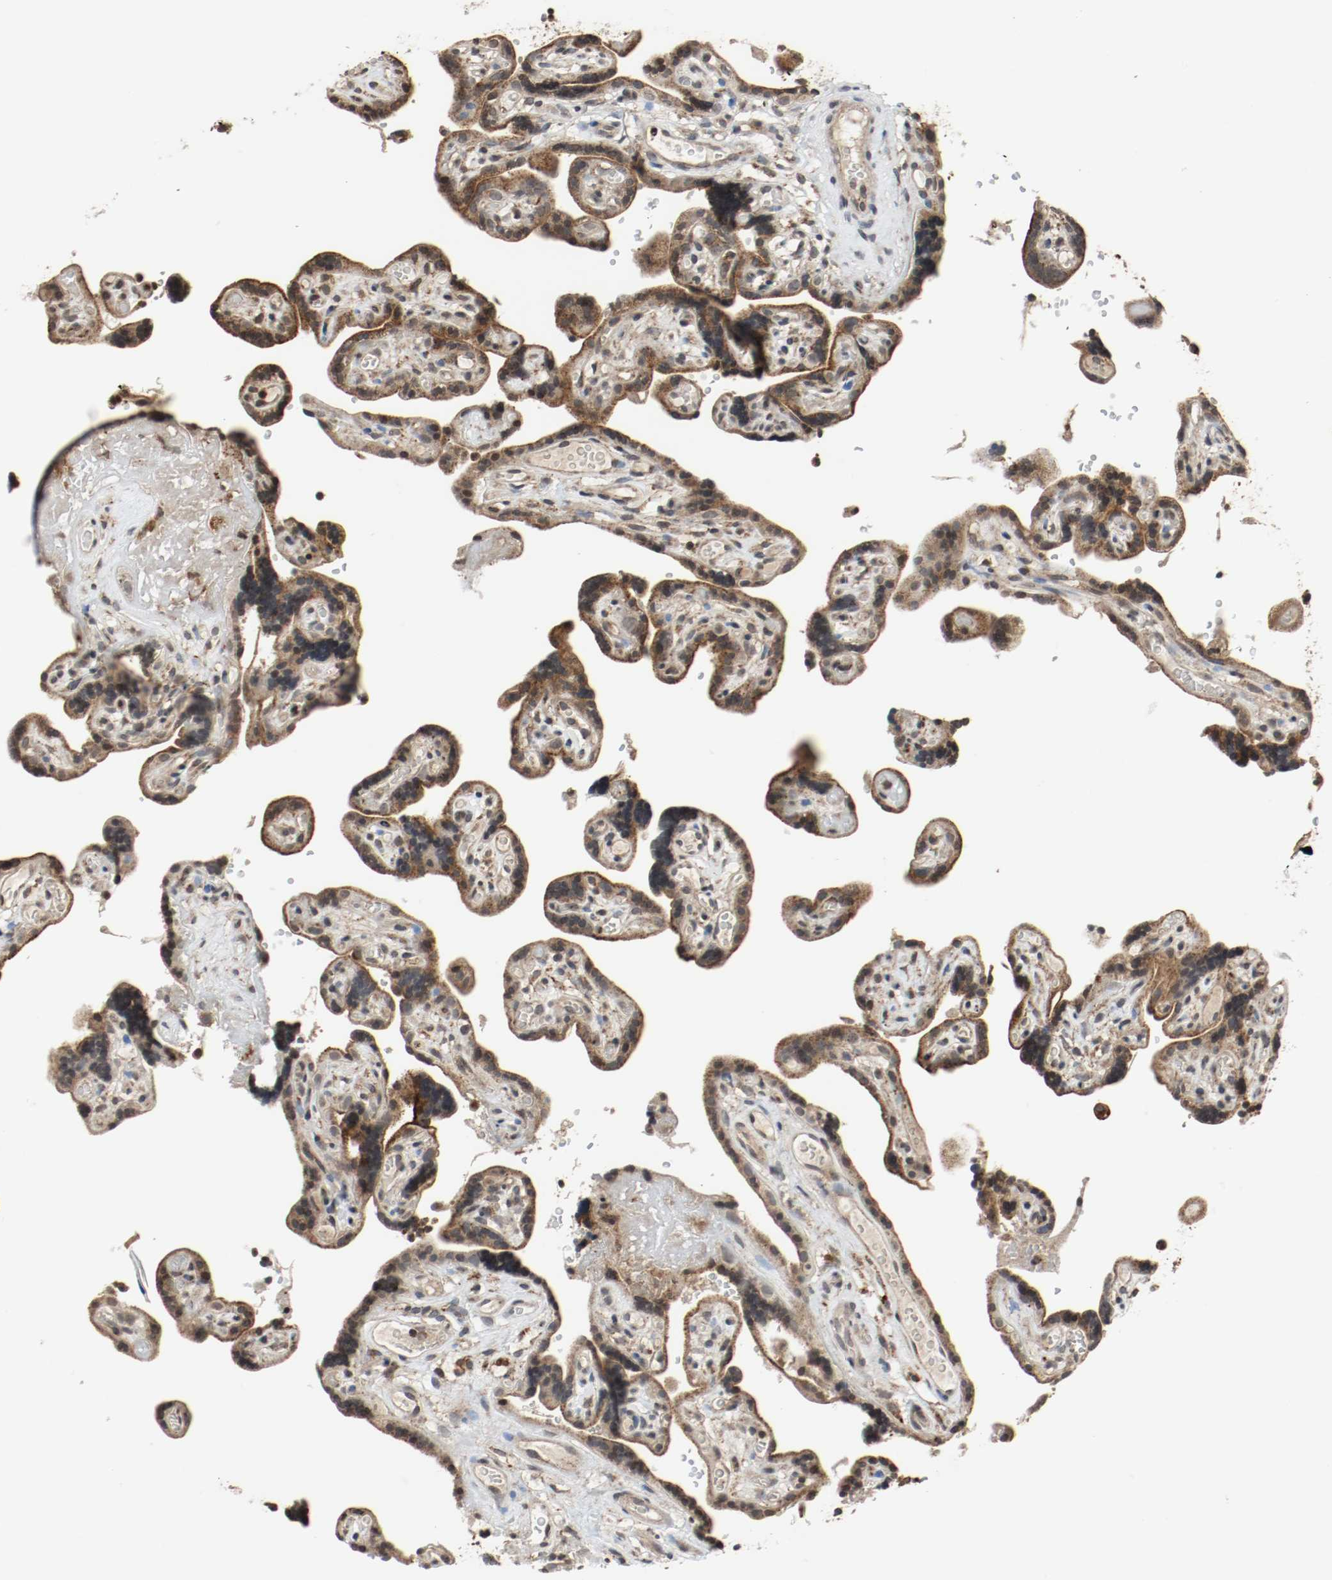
{"staining": {"intensity": "moderate", "quantity": ">75%", "location": "cytoplasmic/membranous"}, "tissue": "placenta", "cell_type": "Decidual cells", "image_type": "normal", "snomed": [{"axis": "morphology", "description": "Normal tissue, NOS"}, {"axis": "topography", "description": "Placenta"}], "caption": "Placenta stained with a brown dye reveals moderate cytoplasmic/membranous positive positivity in approximately >75% of decidual cells.", "gene": "LAMP2", "patient": {"sex": "female", "age": 30}}